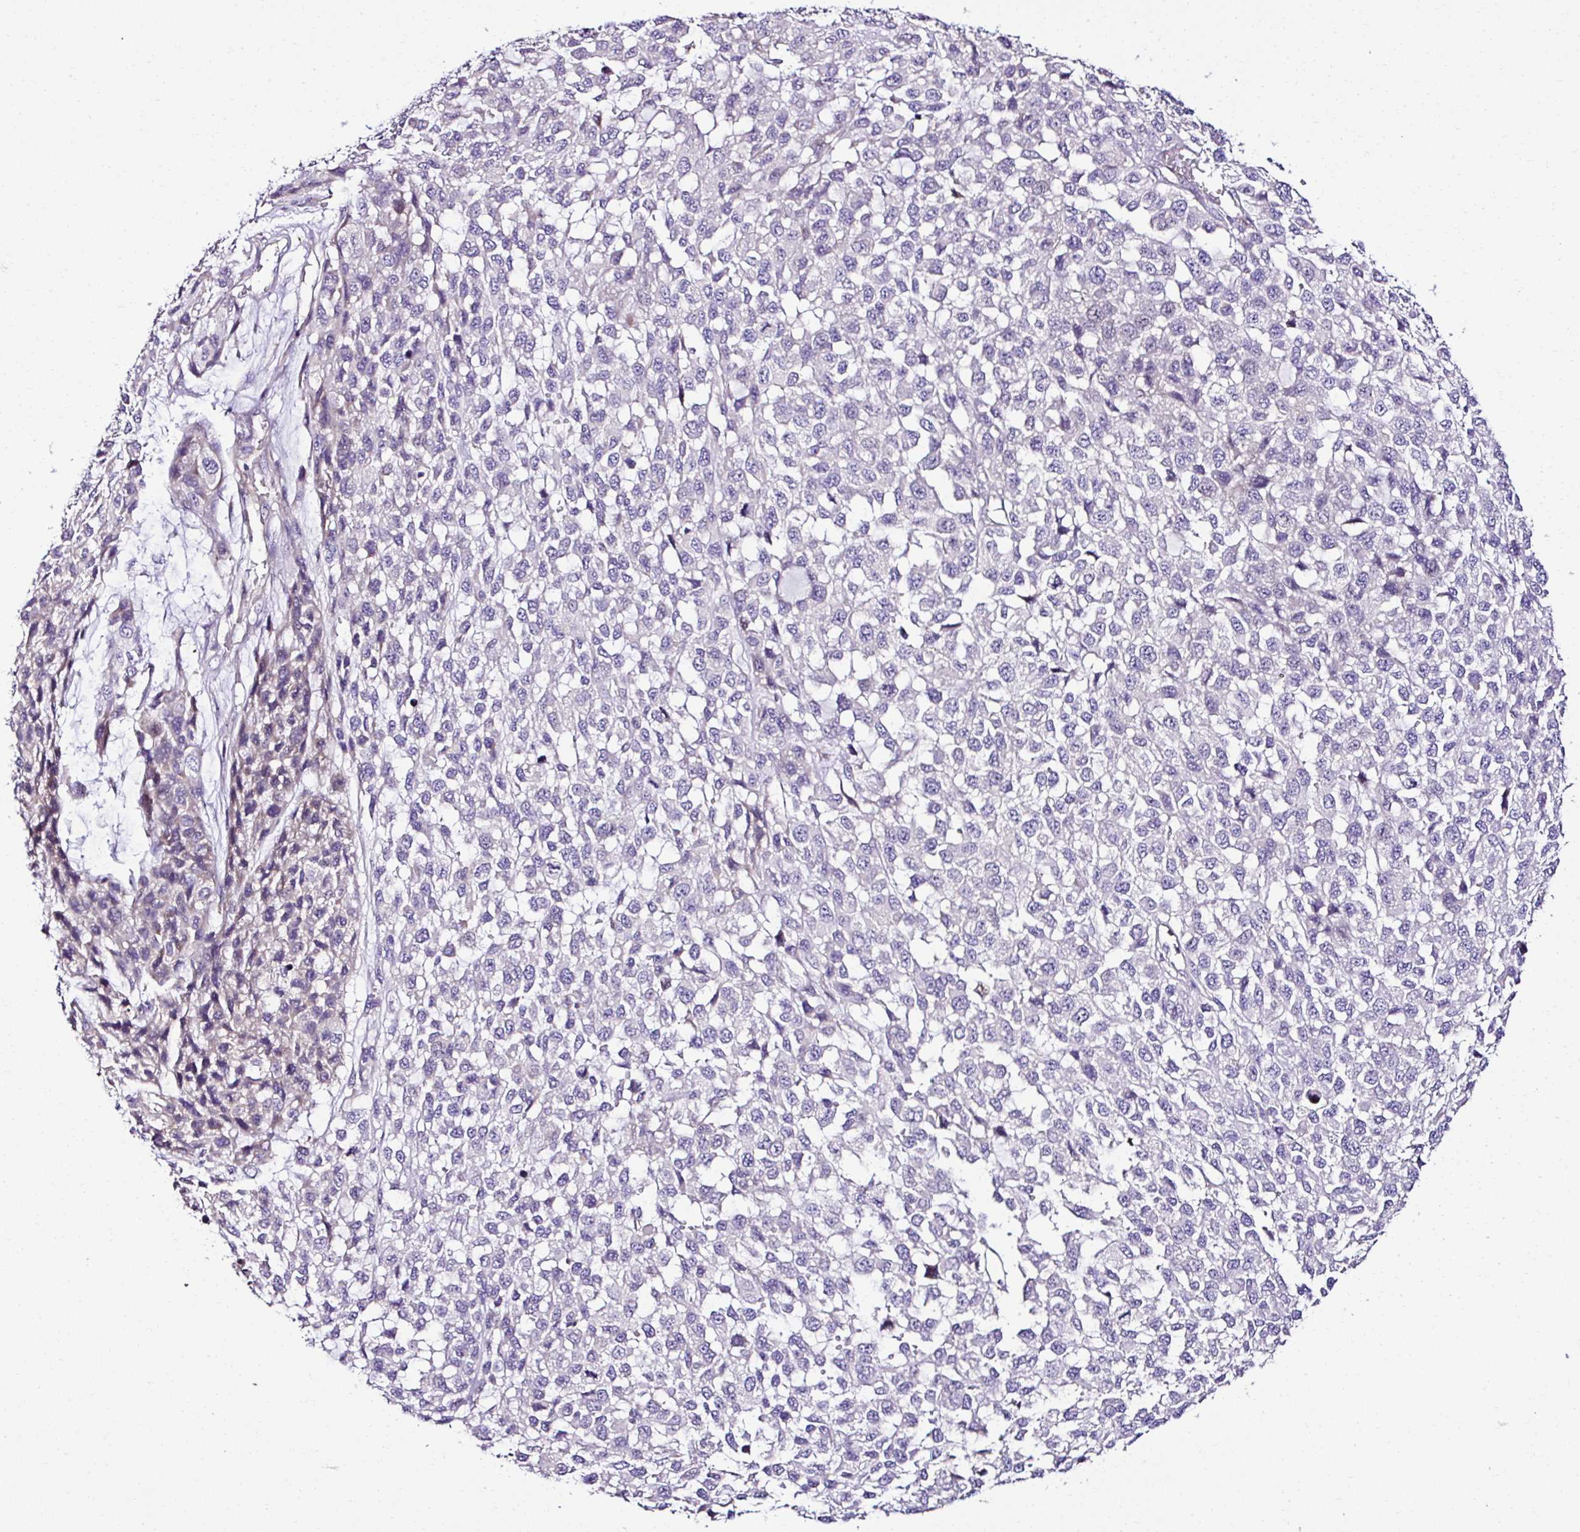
{"staining": {"intensity": "negative", "quantity": "none", "location": "none"}, "tissue": "melanoma", "cell_type": "Tumor cells", "image_type": "cancer", "snomed": [{"axis": "morphology", "description": "Malignant melanoma, NOS"}, {"axis": "topography", "description": "Skin"}], "caption": "DAB (3,3'-diaminobenzidine) immunohistochemical staining of human melanoma demonstrates no significant staining in tumor cells.", "gene": "CCDC85C", "patient": {"sex": "male", "age": 62}}